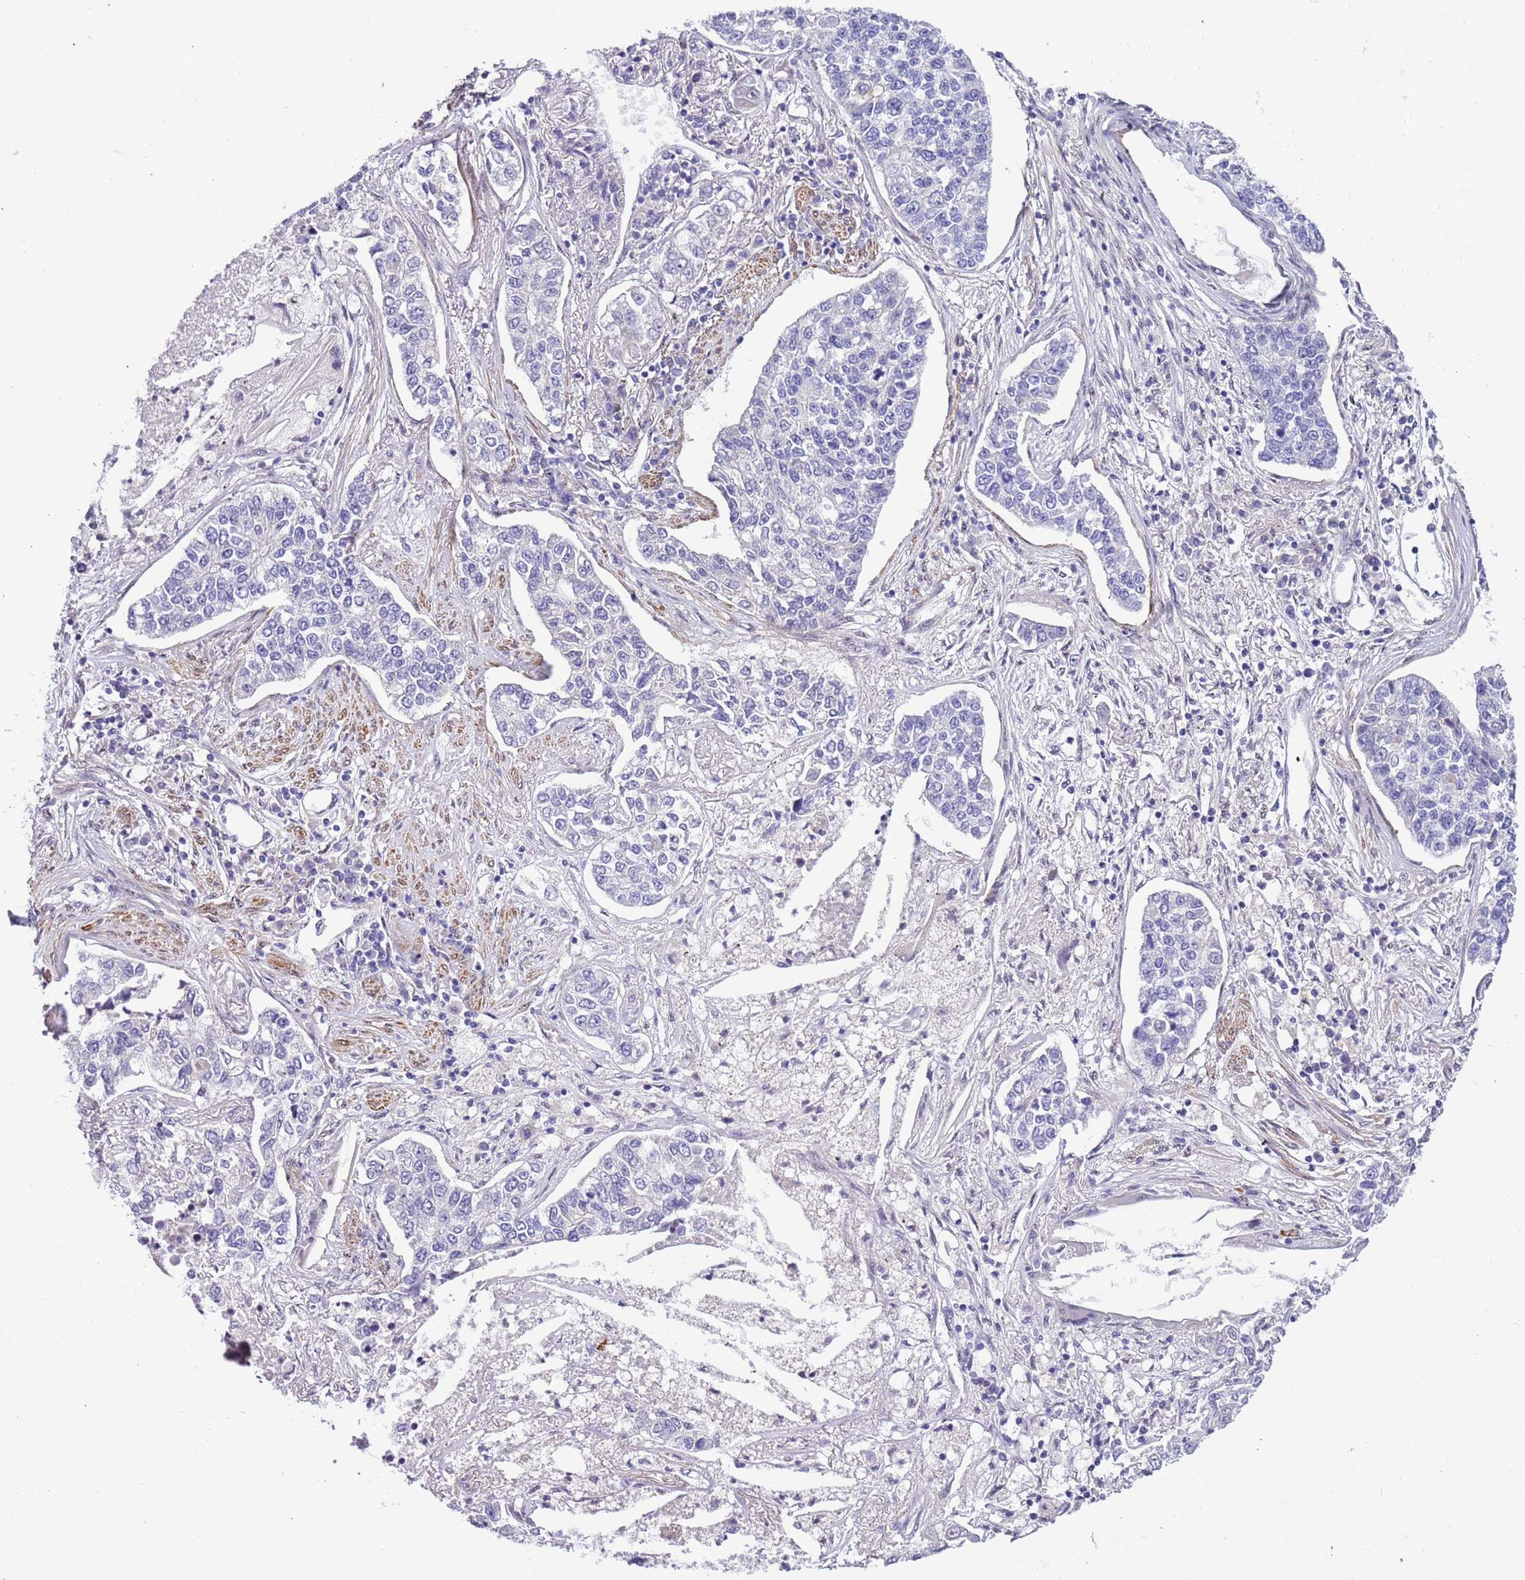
{"staining": {"intensity": "negative", "quantity": "none", "location": "none"}, "tissue": "lung cancer", "cell_type": "Tumor cells", "image_type": "cancer", "snomed": [{"axis": "morphology", "description": "Adenocarcinoma, NOS"}, {"axis": "topography", "description": "Lung"}], "caption": "DAB (3,3'-diaminobenzidine) immunohistochemical staining of lung cancer exhibits no significant staining in tumor cells.", "gene": "PLEKHH1", "patient": {"sex": "male", "age": 49}}